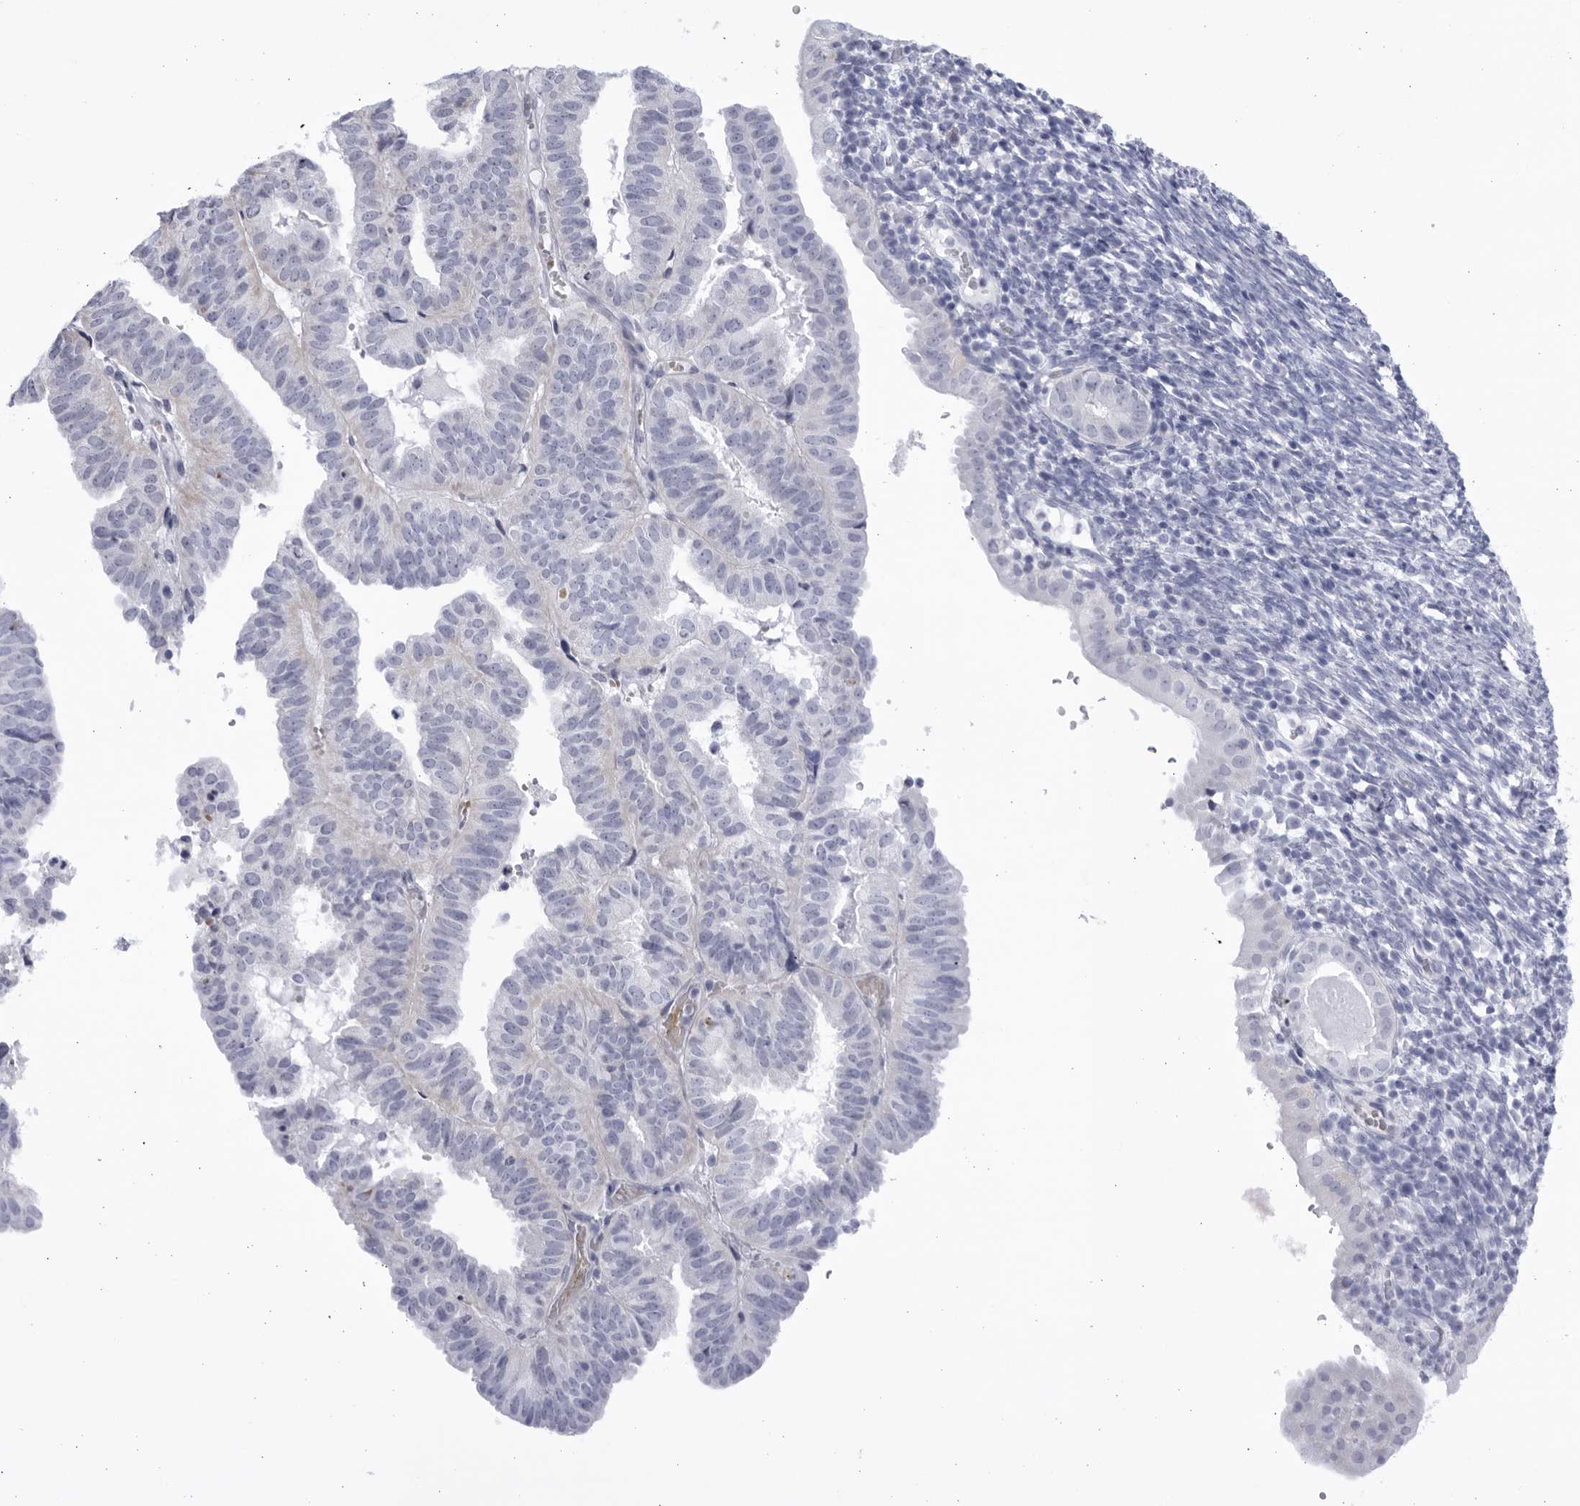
{"staining": {"intensity": "negative", "quantity": "none", "location": "none"}, "tissue": "endometrial cancer", "cell_type": "Tumor cells", "image_type": "cancer", "snomed": [{"axis": "morphology", "description": "Adenocarcinoma, NOS"}, {"axis": "topography", "description": "Uterus"}], "caption": "An image of endometrial adenocarcinoma stained for a protein demonstrates no brown staining in tumor cells.", "gene": "CCDC181", "patient": {"sex": "female", "age": 77}}